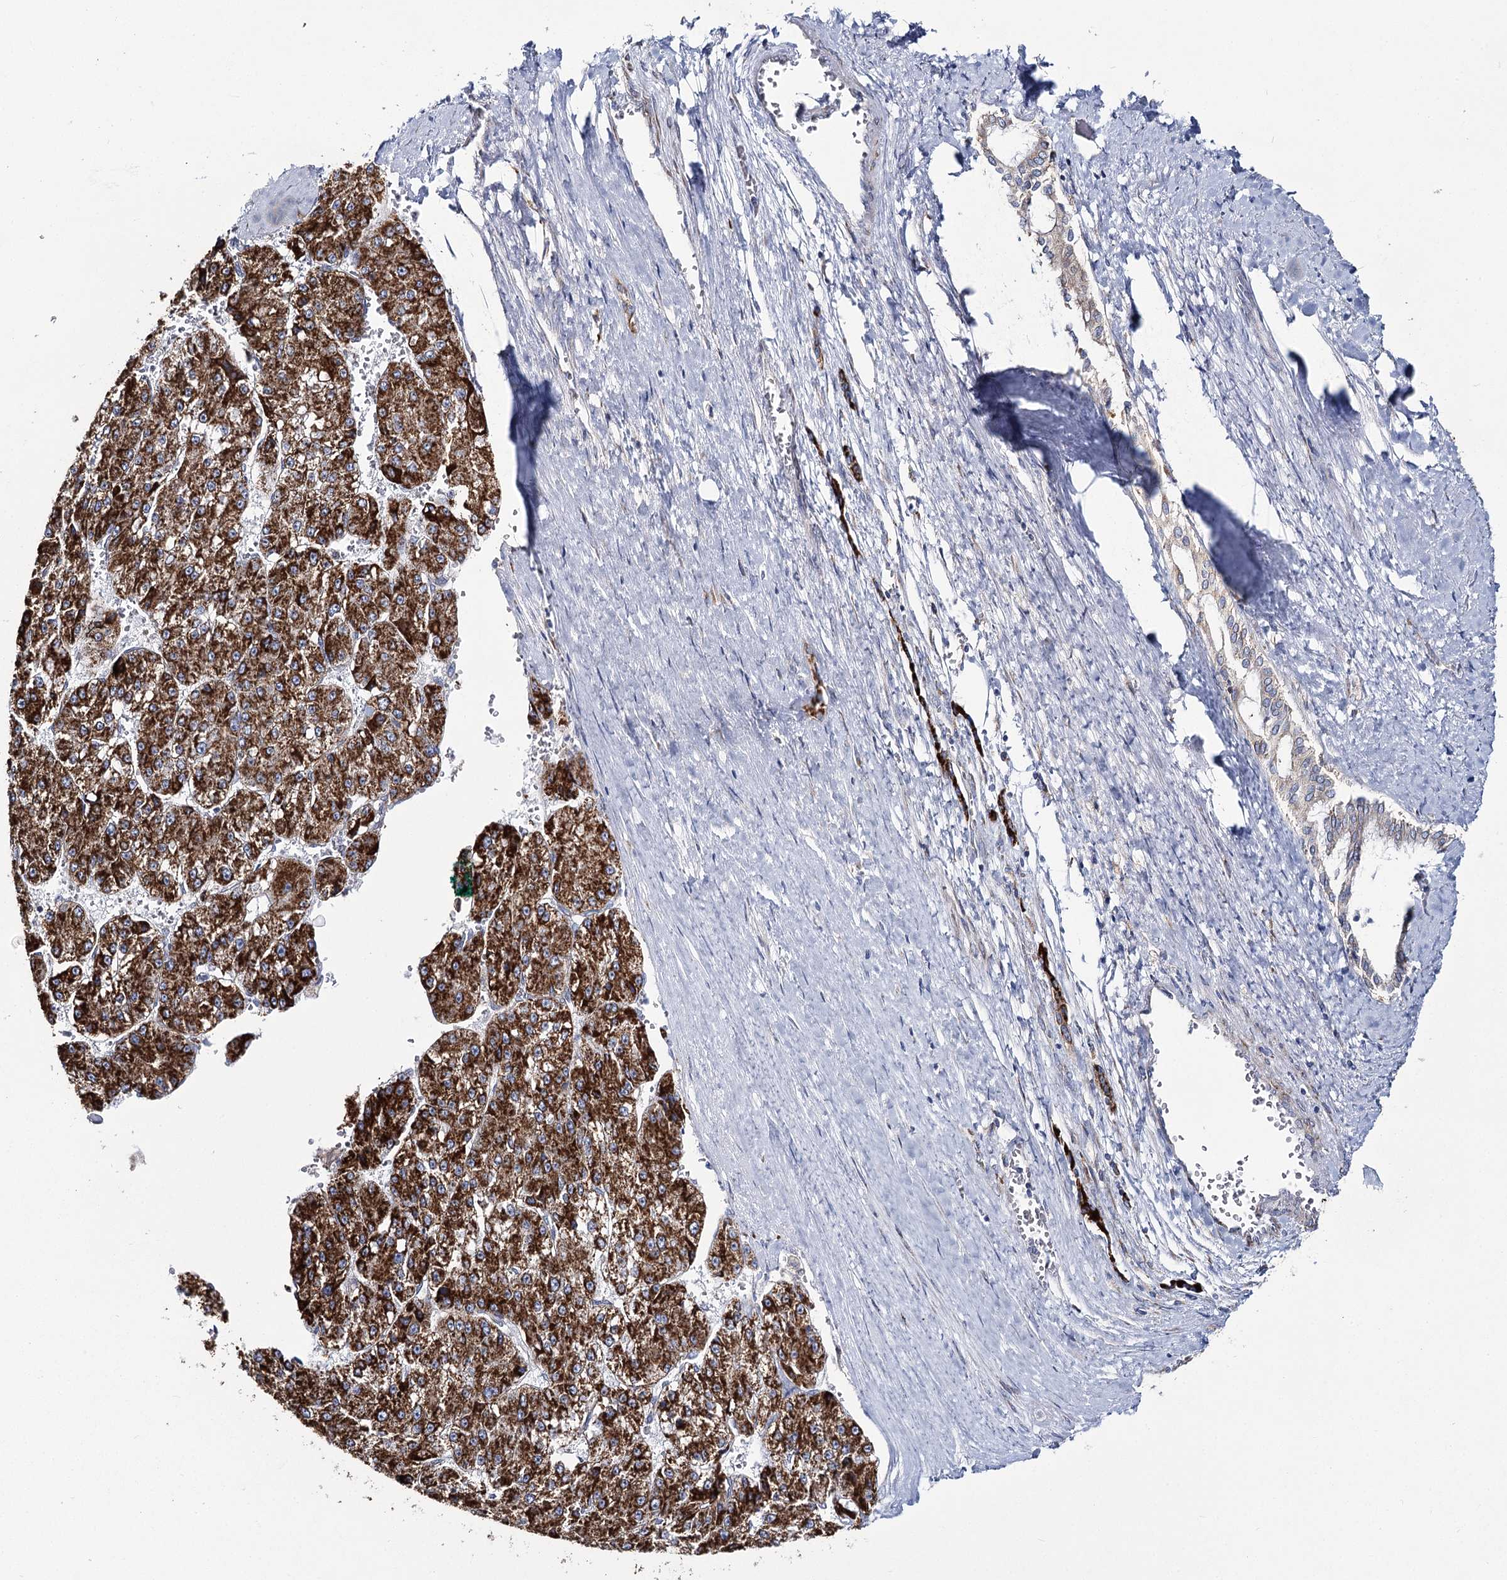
{"staining": {"intensity": "strong", "quantity": ">75%", "location": "cytoplasmic/membranous"}, "tissue": "liver cancer", "cell_type": "Tumor cells", "image_type": "cancer", "snomed": [{"axis": "morphology", "description": "Carcinoma, Hepatocellular, NOS"}, {"axis": "topography", "description": "Liver"}], "caption": "Protein expression analysis of human liver cancer reveals strong cytoplasmic/membranous expression in about >75% of tumor cells.", "gene": "THUMPD3", "patient": {"sex": "female", "age": 73}}